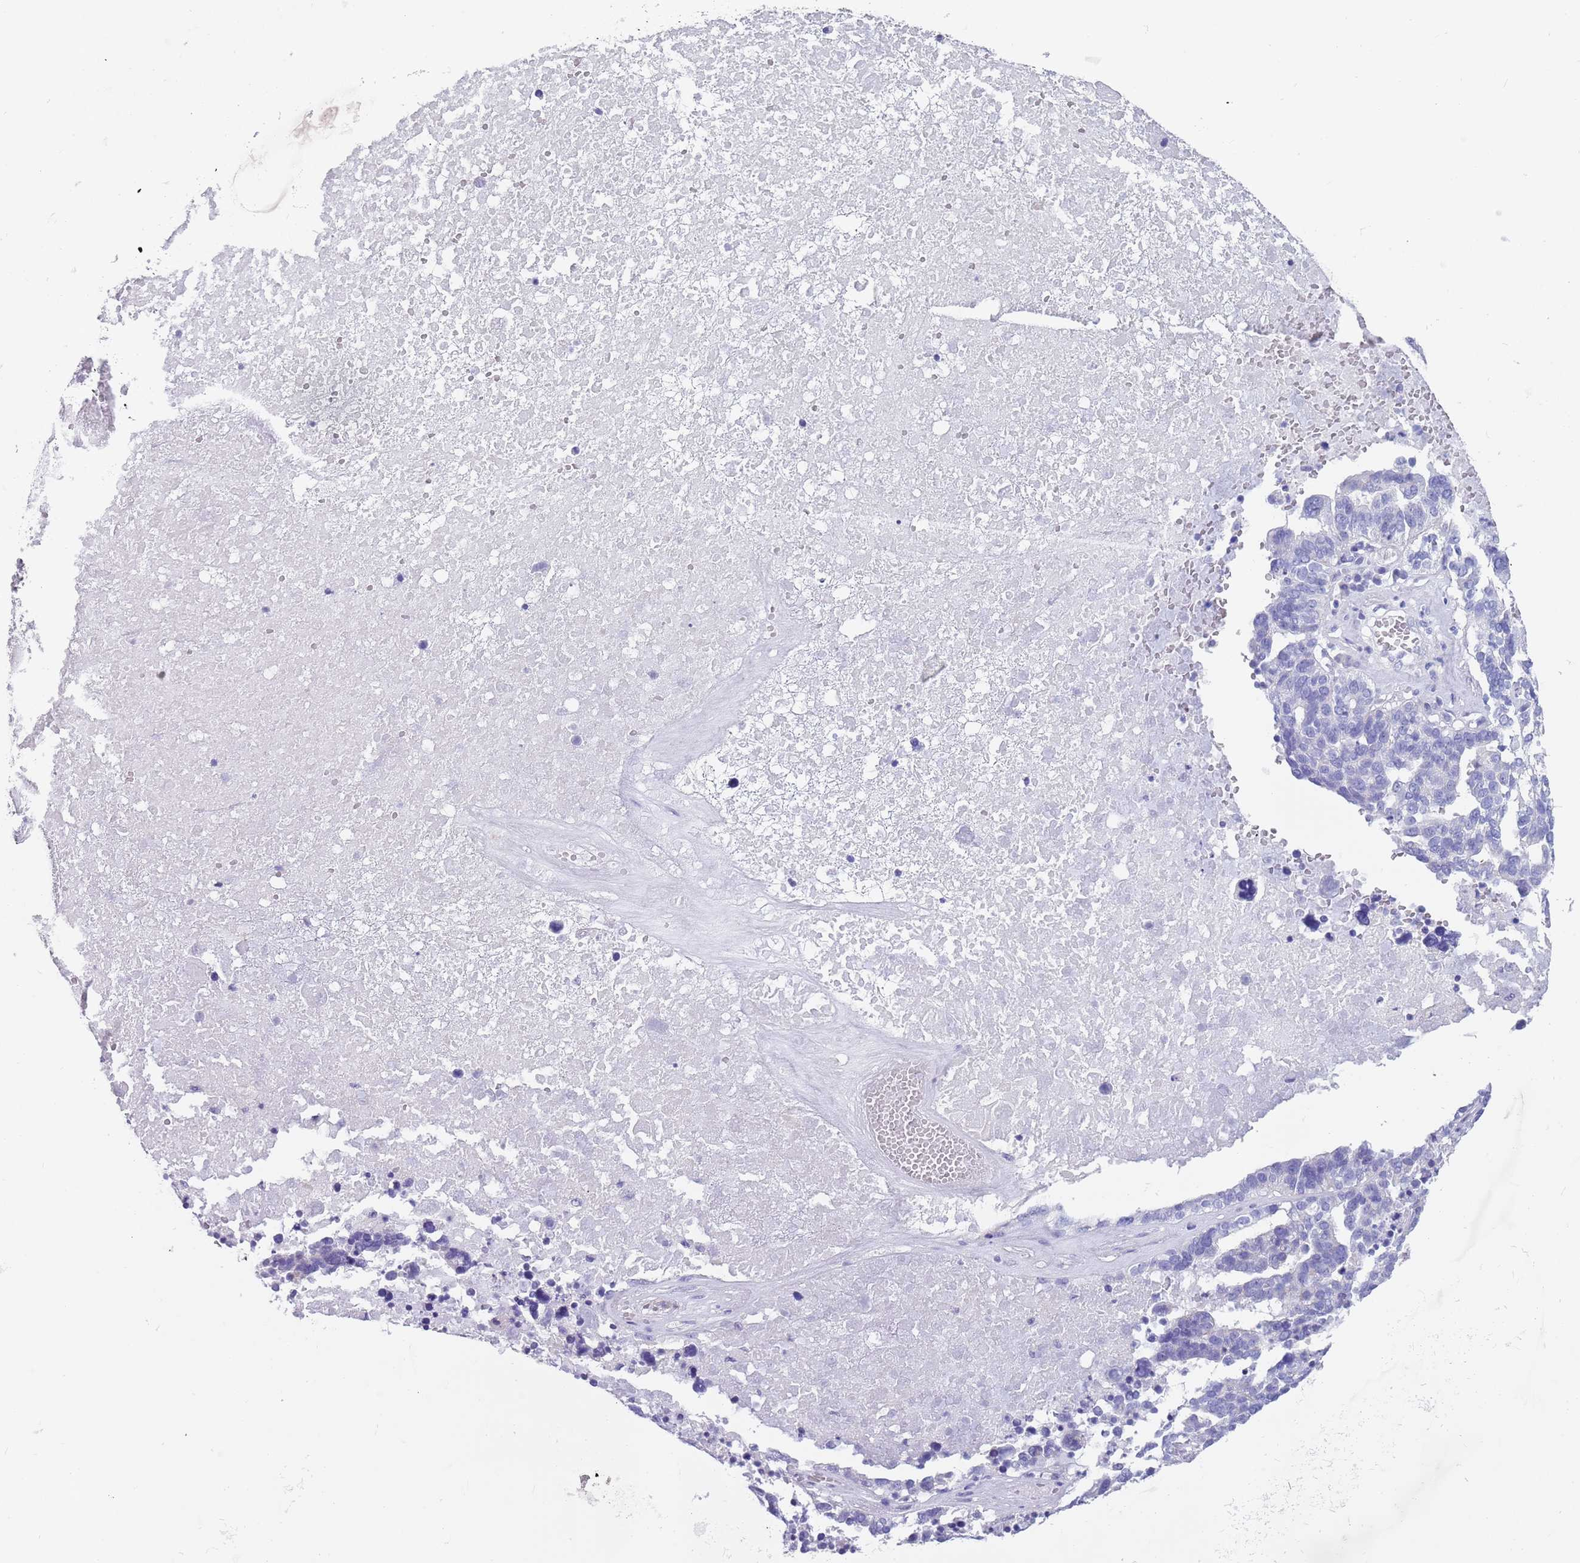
{"staining": {"intensity": "negative", "quantity": "none", "location": "none"}, "tissue": "ovarian cancer", "cell_type": "Tumor cells", "image_type": "cancer", "snomed": [{"axis": "morphology", "description": "Cystadenocarcinoma, serous, NOS"}, {"axis": "topography", "description": "Ovary"}], "caption": "Immunohistochemical staining of ovarian cancer (serous cystadenocarcinoma) exhibits no significant expression in tumor cells.", "gene": "CPXM2", "patient": {"sex": "female", "age": 59}}